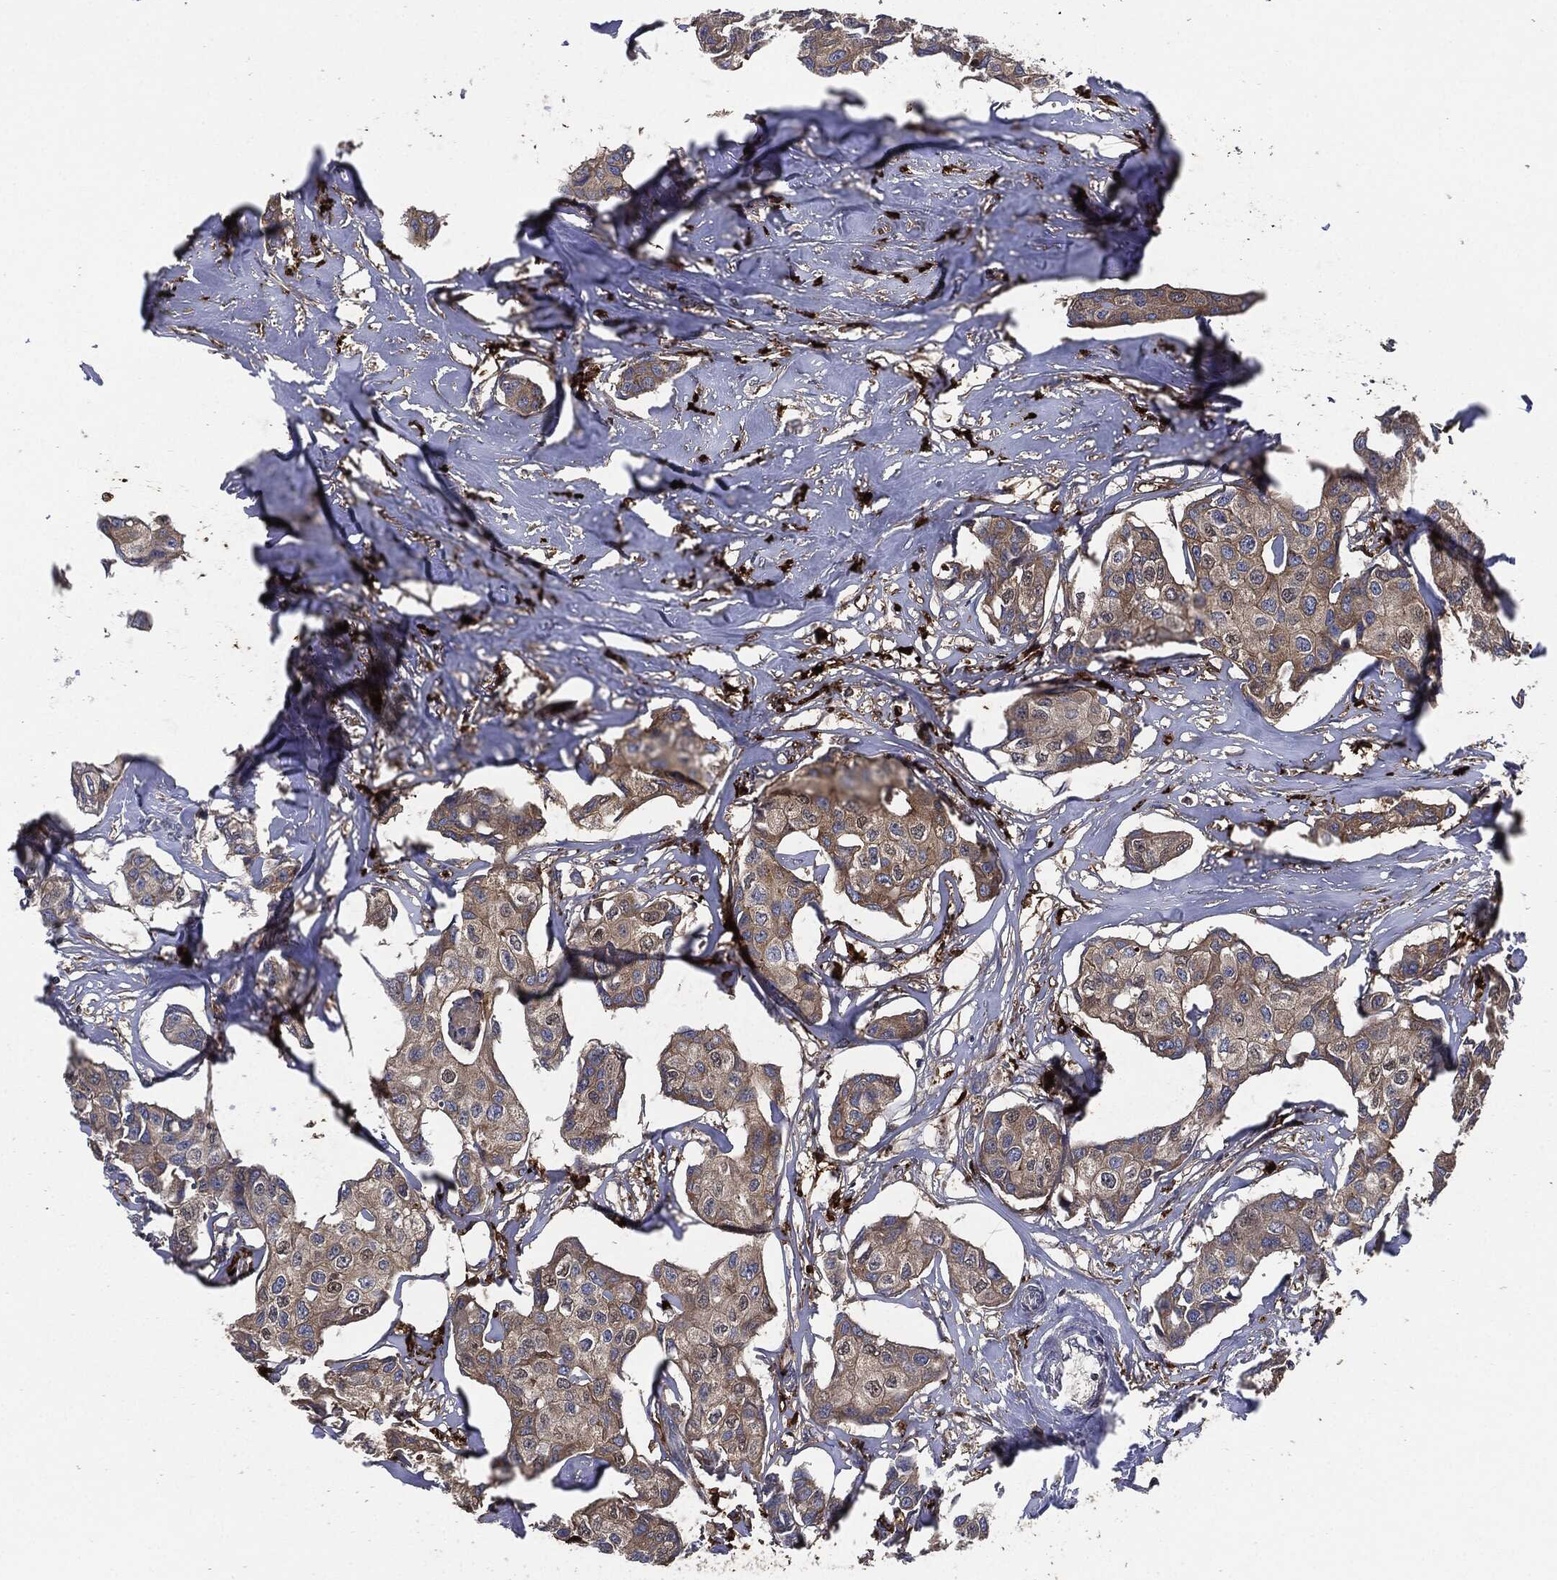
{"staining": {"intensity": "moderate", "quantity": "25%-75%", "location": "cytoplasmic/membranous"}, "tissue": "breast cancer", "cell_type": "Tumor cells", "image_type": "cancer", "snomed": [{"axis": "morphology", "description": "Duct carcinoma"}, {"axis": "topography", "description": "Breast"}], "caption": "Breast cancer (intraductal carcinoma) stained with a brown dye shows moderate cytoplasmic/membranous positive expression in about 25%-75% of tumor cells.", "gene": "TMEM11", "patient": {"sex": "female", "age": 80}}